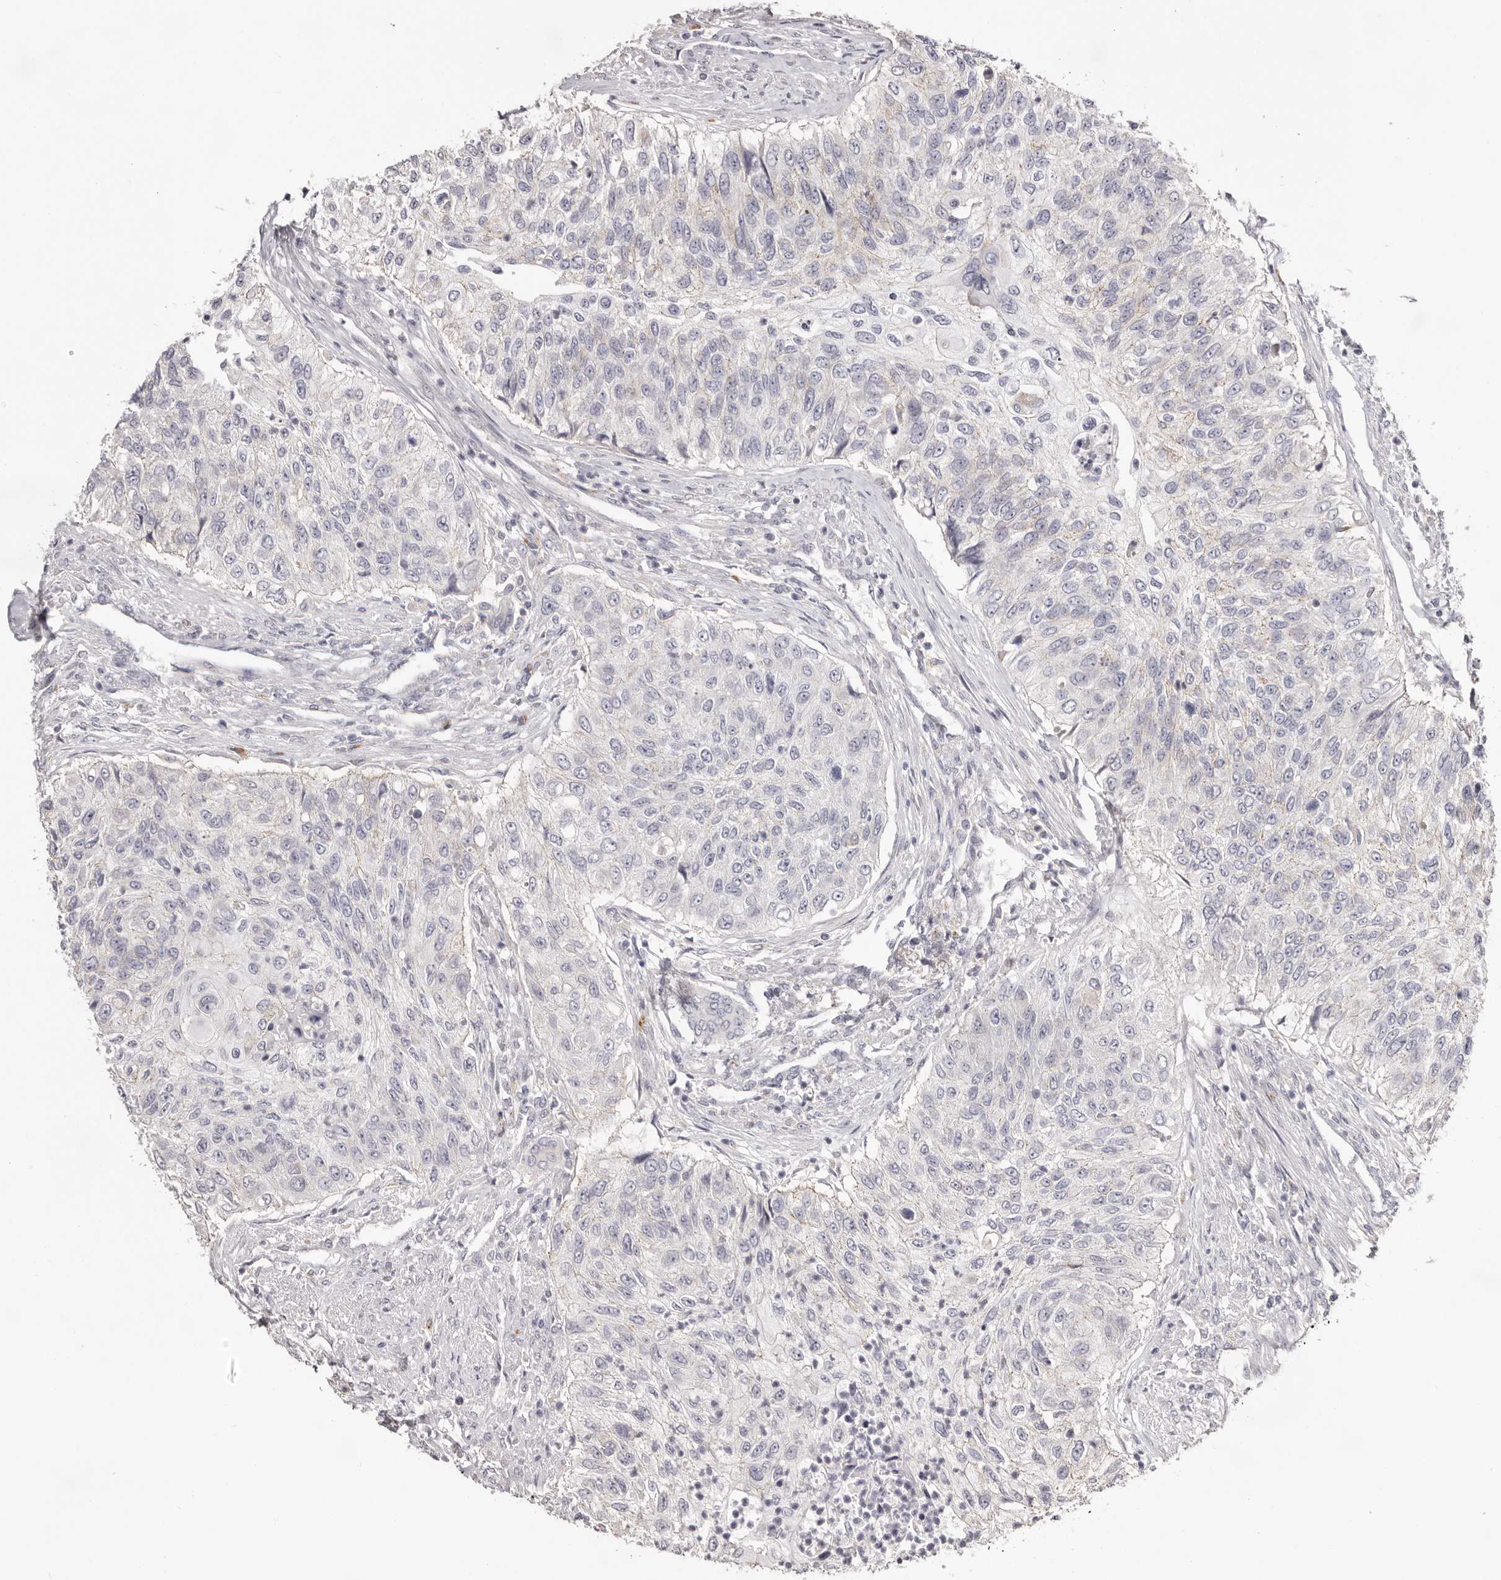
{"staining": {"intensity": "negative", "quantity": "none", "location": "none"}, "tissue": "urothelial cancer", "cell_type": "Tumor cells", "image_type": "cancer", "snomed": [{"axis": "morphology", "description": "Urothelial carcinoma, High grade"}, {"axis": "topography", "description": "Urinary bladder"}], "caption": "Urothelial cancer stained for a protein using IHC demonstrates no positivity tumor cells.", "gene": "PCDHB6", "patient": {"sex": "female", "age": 60}}